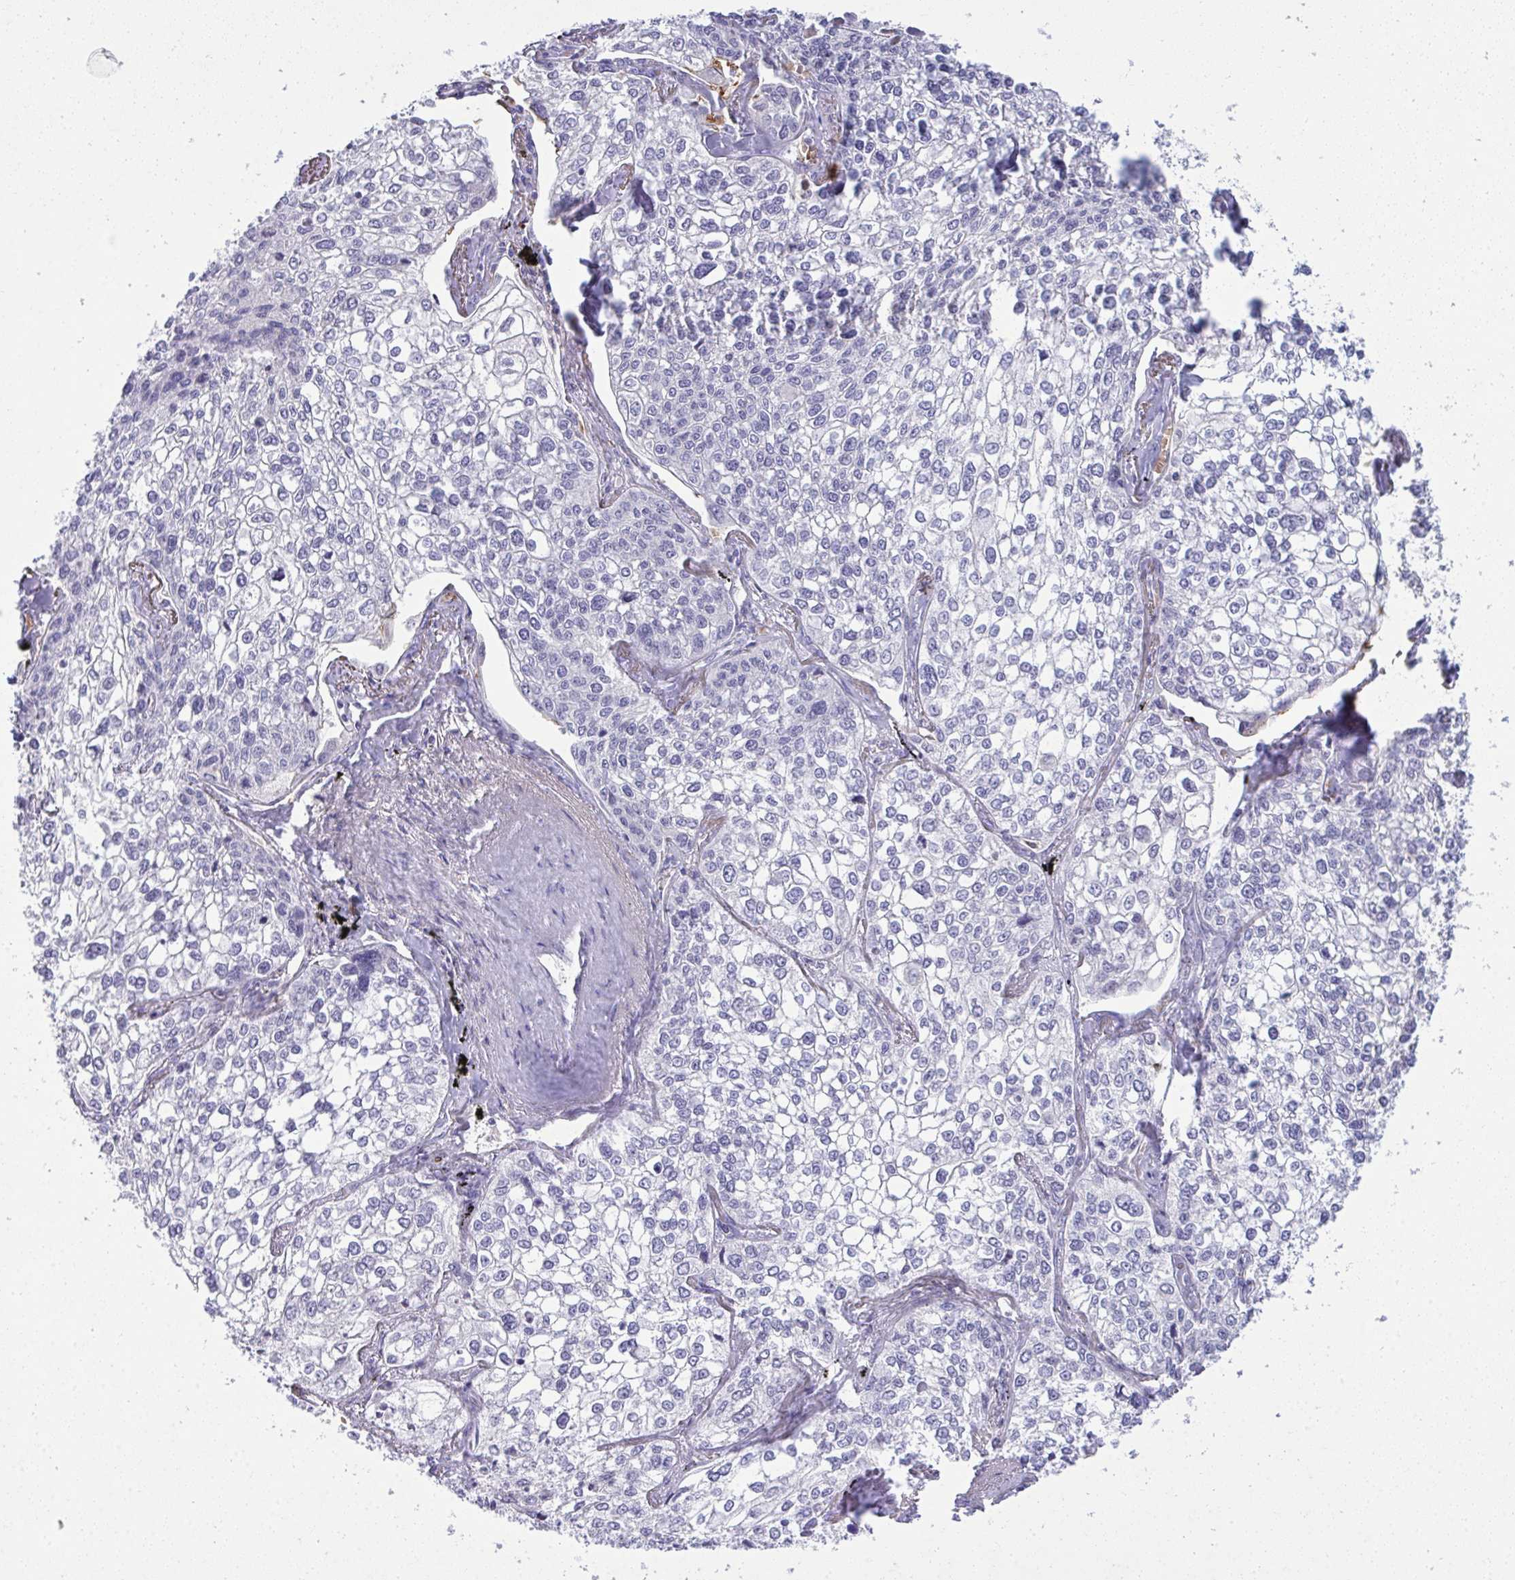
{"staining": {"intensity": "negative", "quantity": "none", "location": "none"}, "tissue": "lung cancer", "cell_type": "Tumor cells", "image_type": "cancer", "snomed": [{"axis": "morphology", "description": "Squamous cell carcinoma, NOS"}, {"axis": "topography", "description": "Lung"}], "caption": "Histopathology image shows no significant protein staining in tumor cells of squamous cell carcinoma (lung).", "gene": "SPTB", "patient": {"sex": "male", "age": 74}}